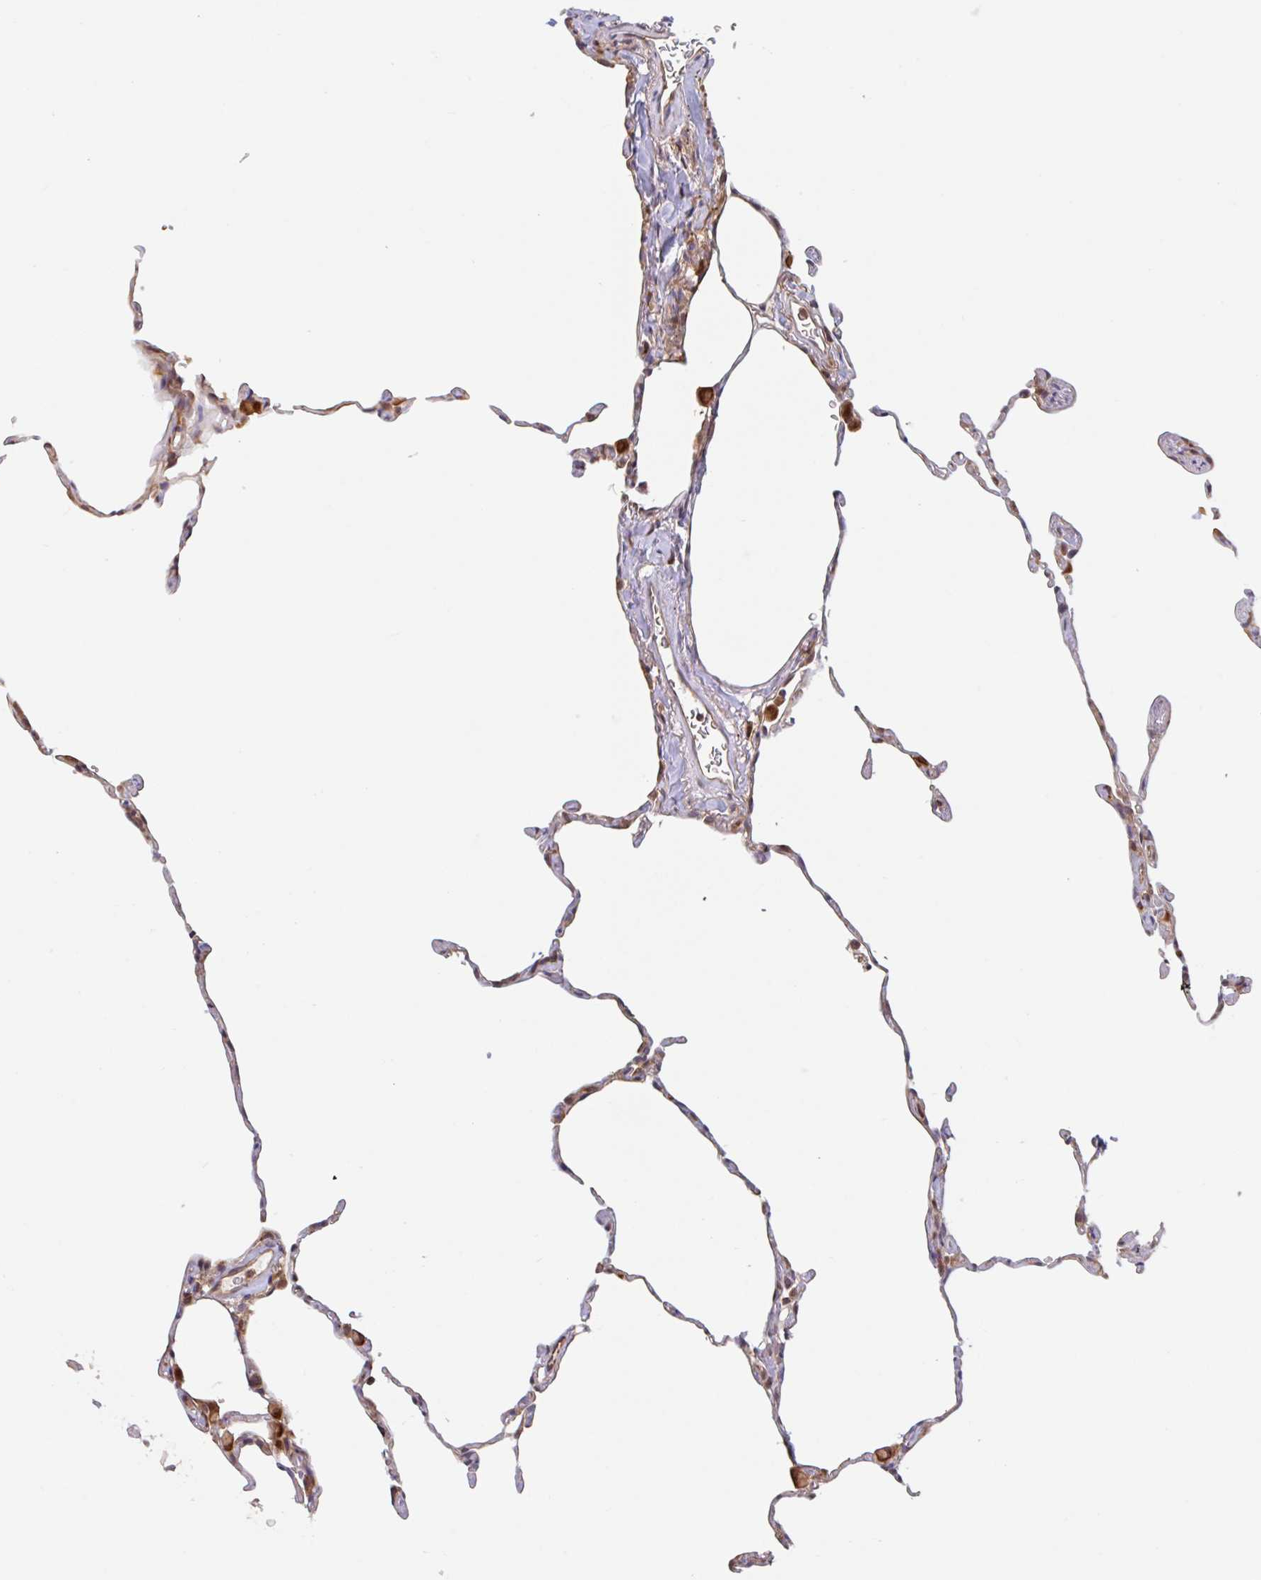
{"staining": {"intensity": "moderate", "quantity": "<25%", "location": "cytoplasmic/membranous"}, "tissue": "lung", "cell_type": "Alveolar cells", "image_type": "normal", "snomed": [{"axis": "morphology", "description": "Normal tissue, NOS"}, {"axis": "topography", "description": "Lung"}], "caption": "Lung stained with immunohistochemistry reveals moderate cytoplasmic/membranous positivity in approximately <25% of alveolar cells. (DAB = brown stain, brightfield microscopy at high magnification).", "gene": "NUB1", "patient": {"sex": "female", "age": 57}}